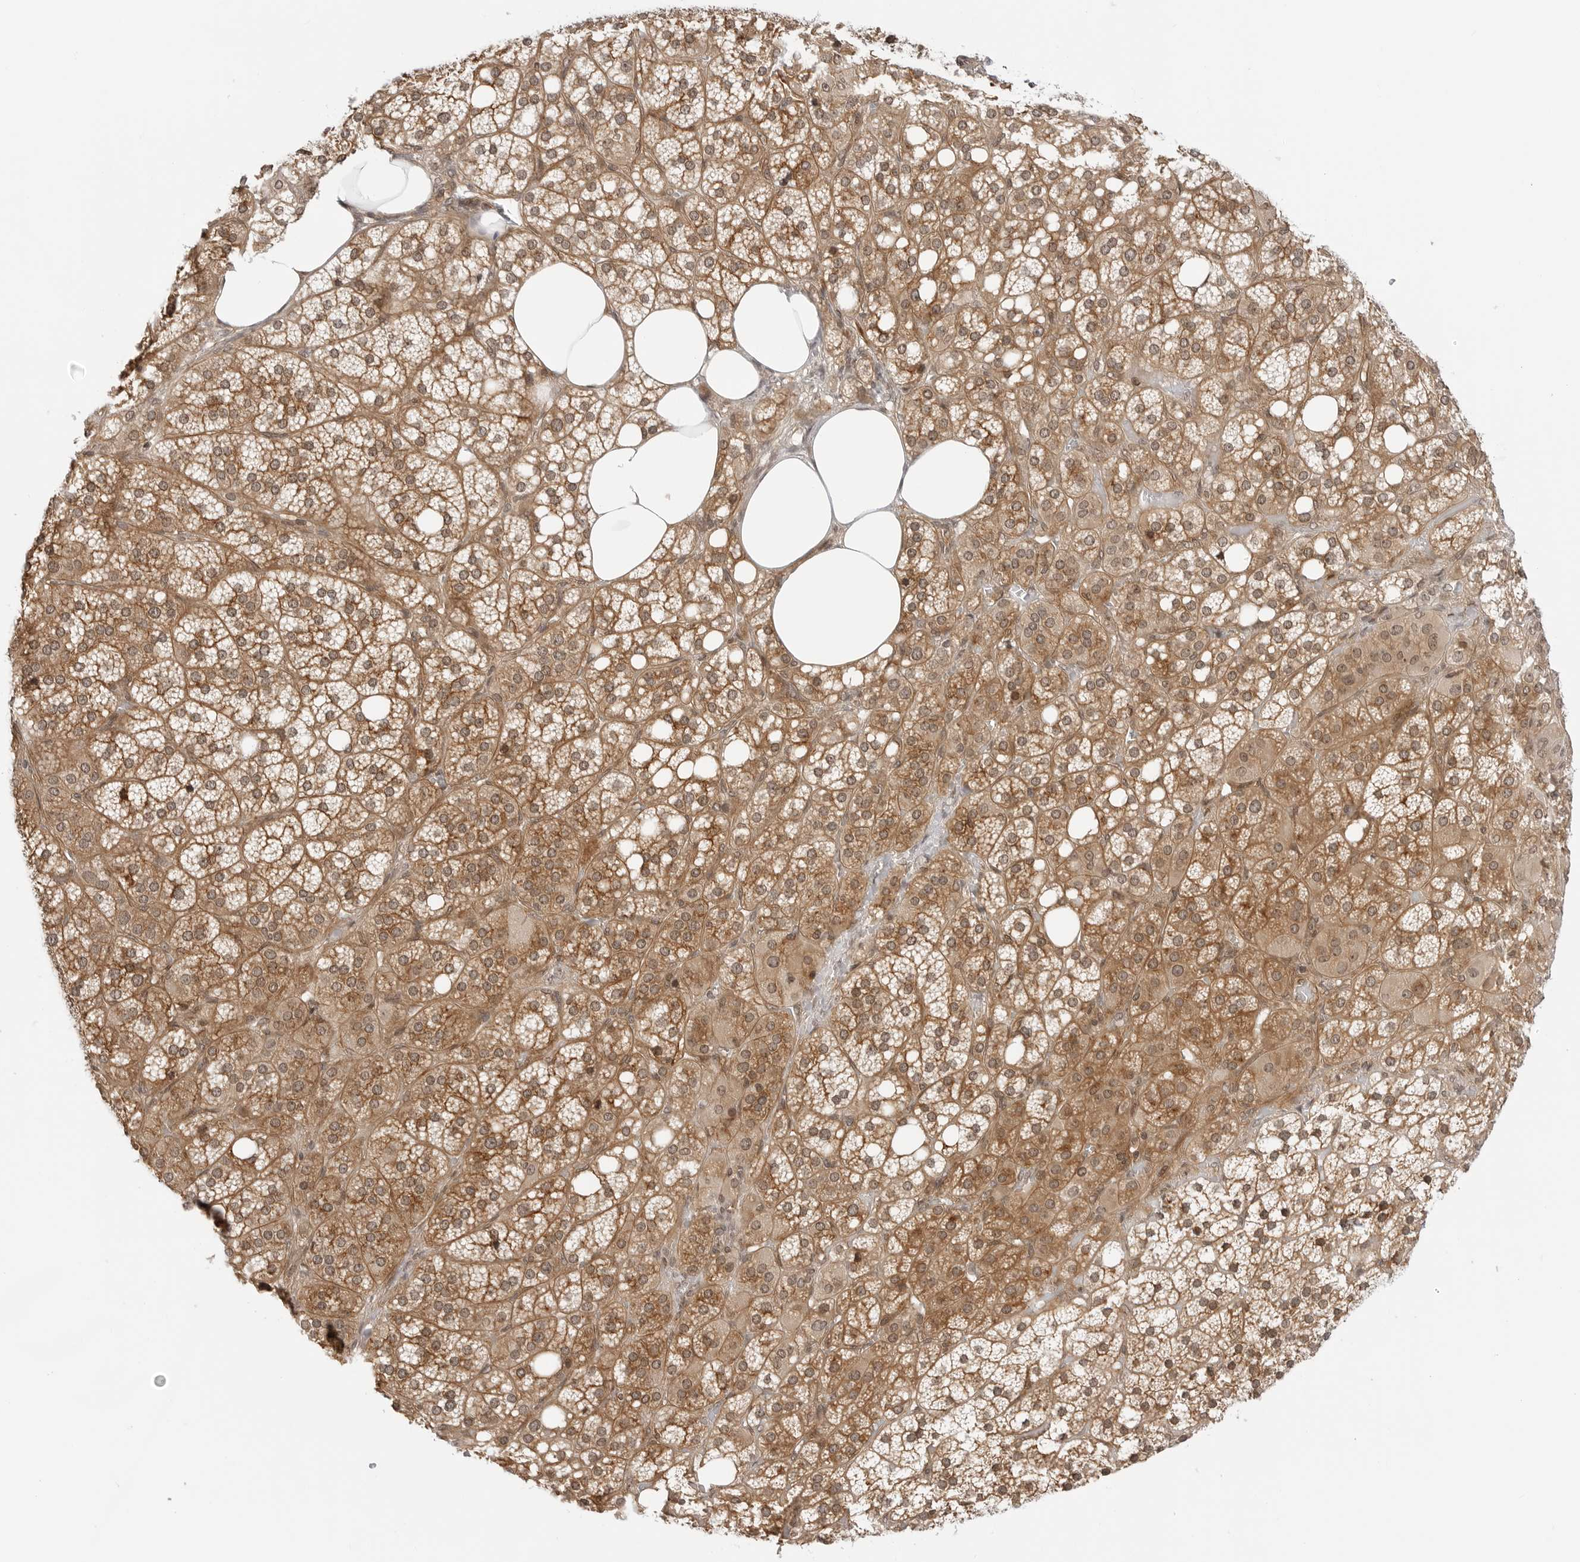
{"staining": {"intensity": "moderate", "quantity": ">75%", "location": "cytoplasmic/membranous,nuclear"}, "tissue": "adrenal gland", "cell_type": "Glandular cells", "image_type": "normal", "snomed": [{"axis": "morphology", "description": "Normal tissue, NOS"}, {"axis": "topography", "description": "Adrenal gland"}], "caption": "Immunohistochemistry photomicrograph of normal adrenal gland: adrenal gland stained using immunohistochemistry shows medium levels of moderate protein expression localized specifically in the cytoplasmic/membranous,nuclear of glandular cells, appearing as a cytoplasmic/membranous,nuclear brown color.", "gene": "MAP2K5", "patient": {"sex": "female", "age": 59}}